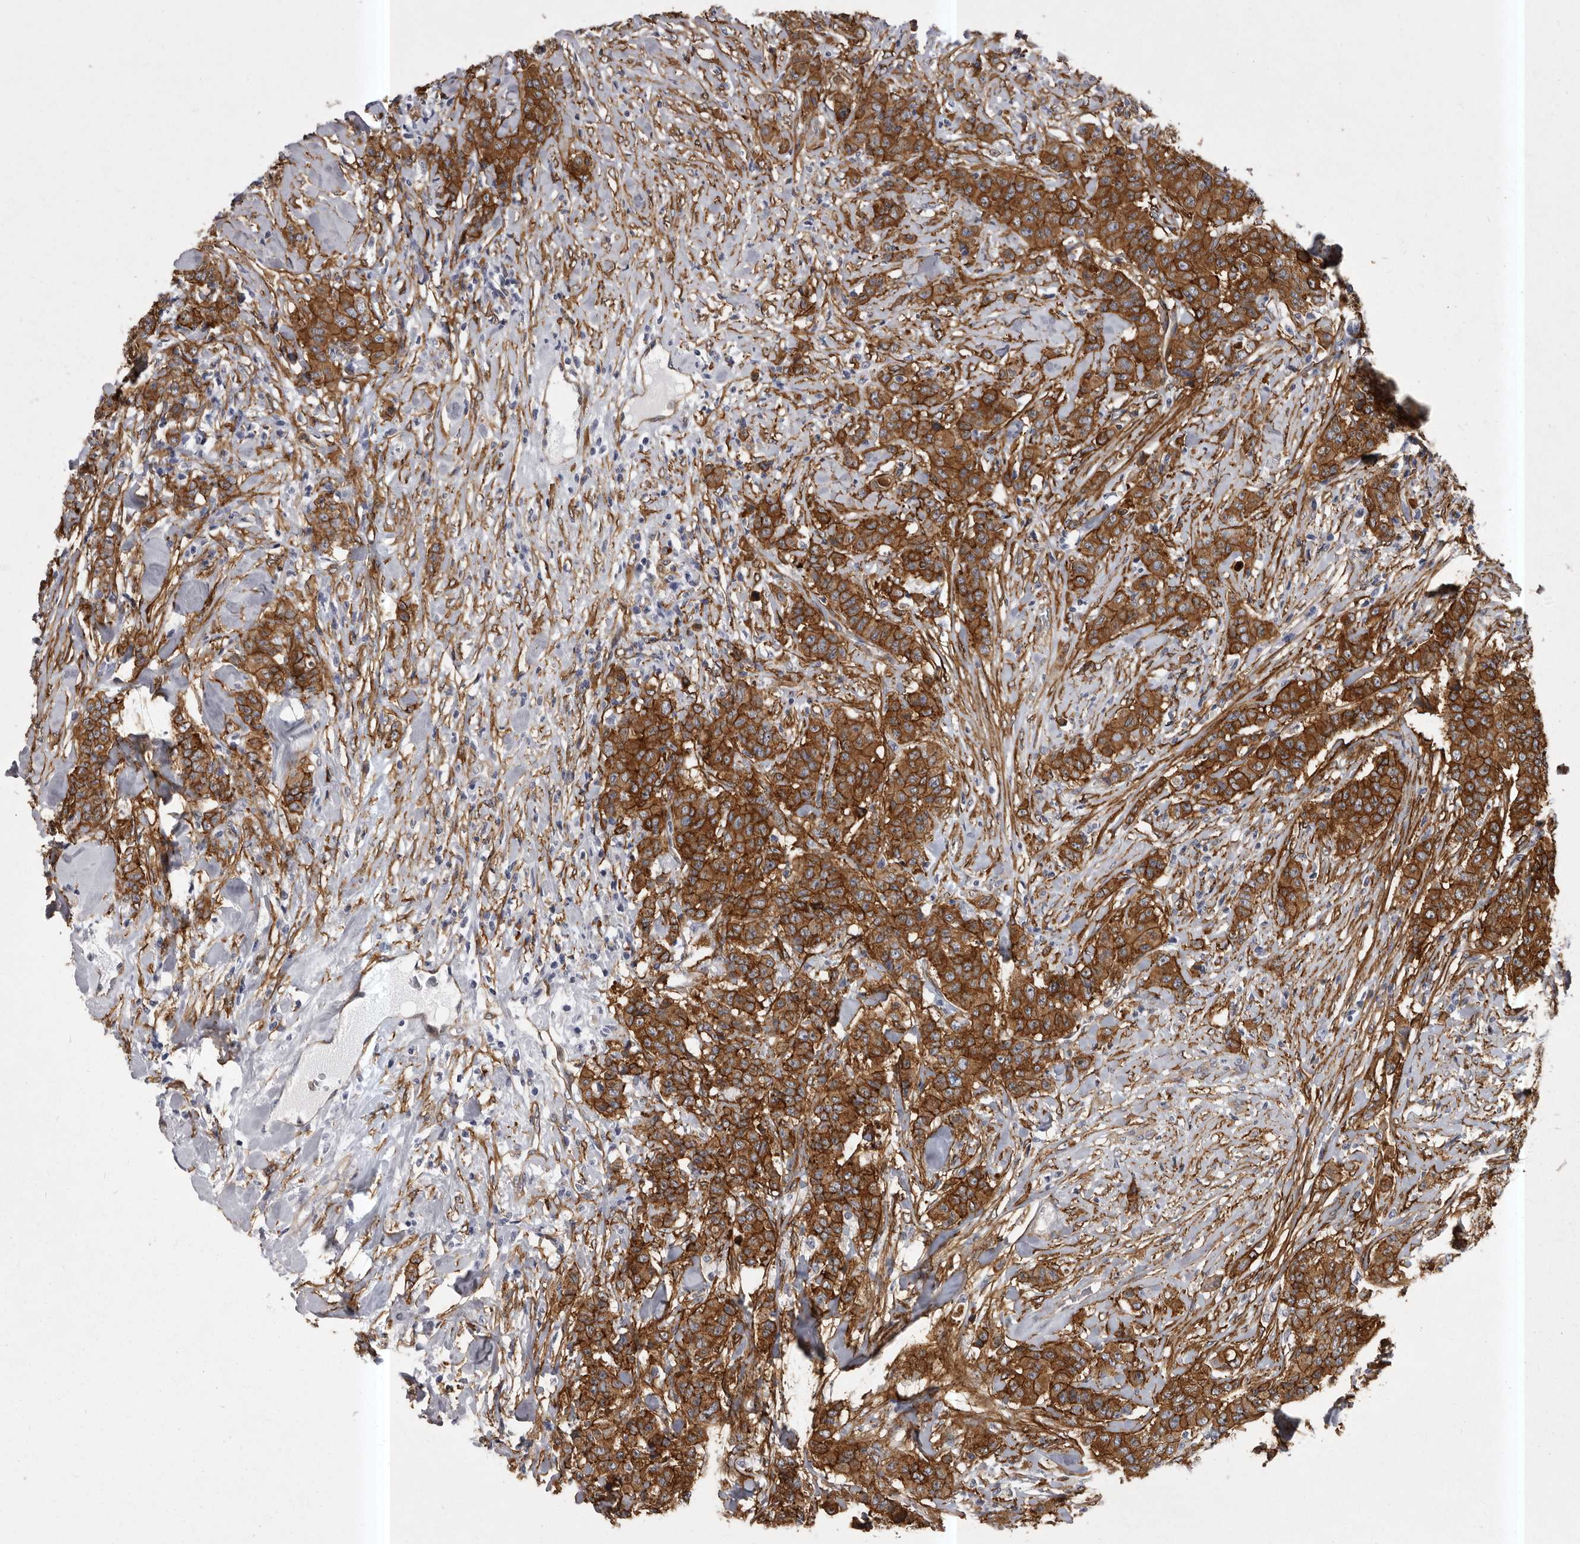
{"staining": {"intensity": "strong", "quantity": ">75%", "location": "cytoplasmic/membranous"}, "tissue": "breast cancer", "cell_type": "Tumor cells", "image_type": "cancer", "snomed": [{"axis": "morphology", "description": "Duct carcinoma"}, {"axis": "topography", "description": "Breast"}], "caption": "Immunohistochemistry (IHC) photomicrograph of human intraductal carcinoma (breast) stained for a protein (brown), which exhibits high levels of strong cytoplasmic/membranous expression in approximately >75% of tumor cells.", "gene": "ENAH", "patient": {"sex": "female", "age": 40}}